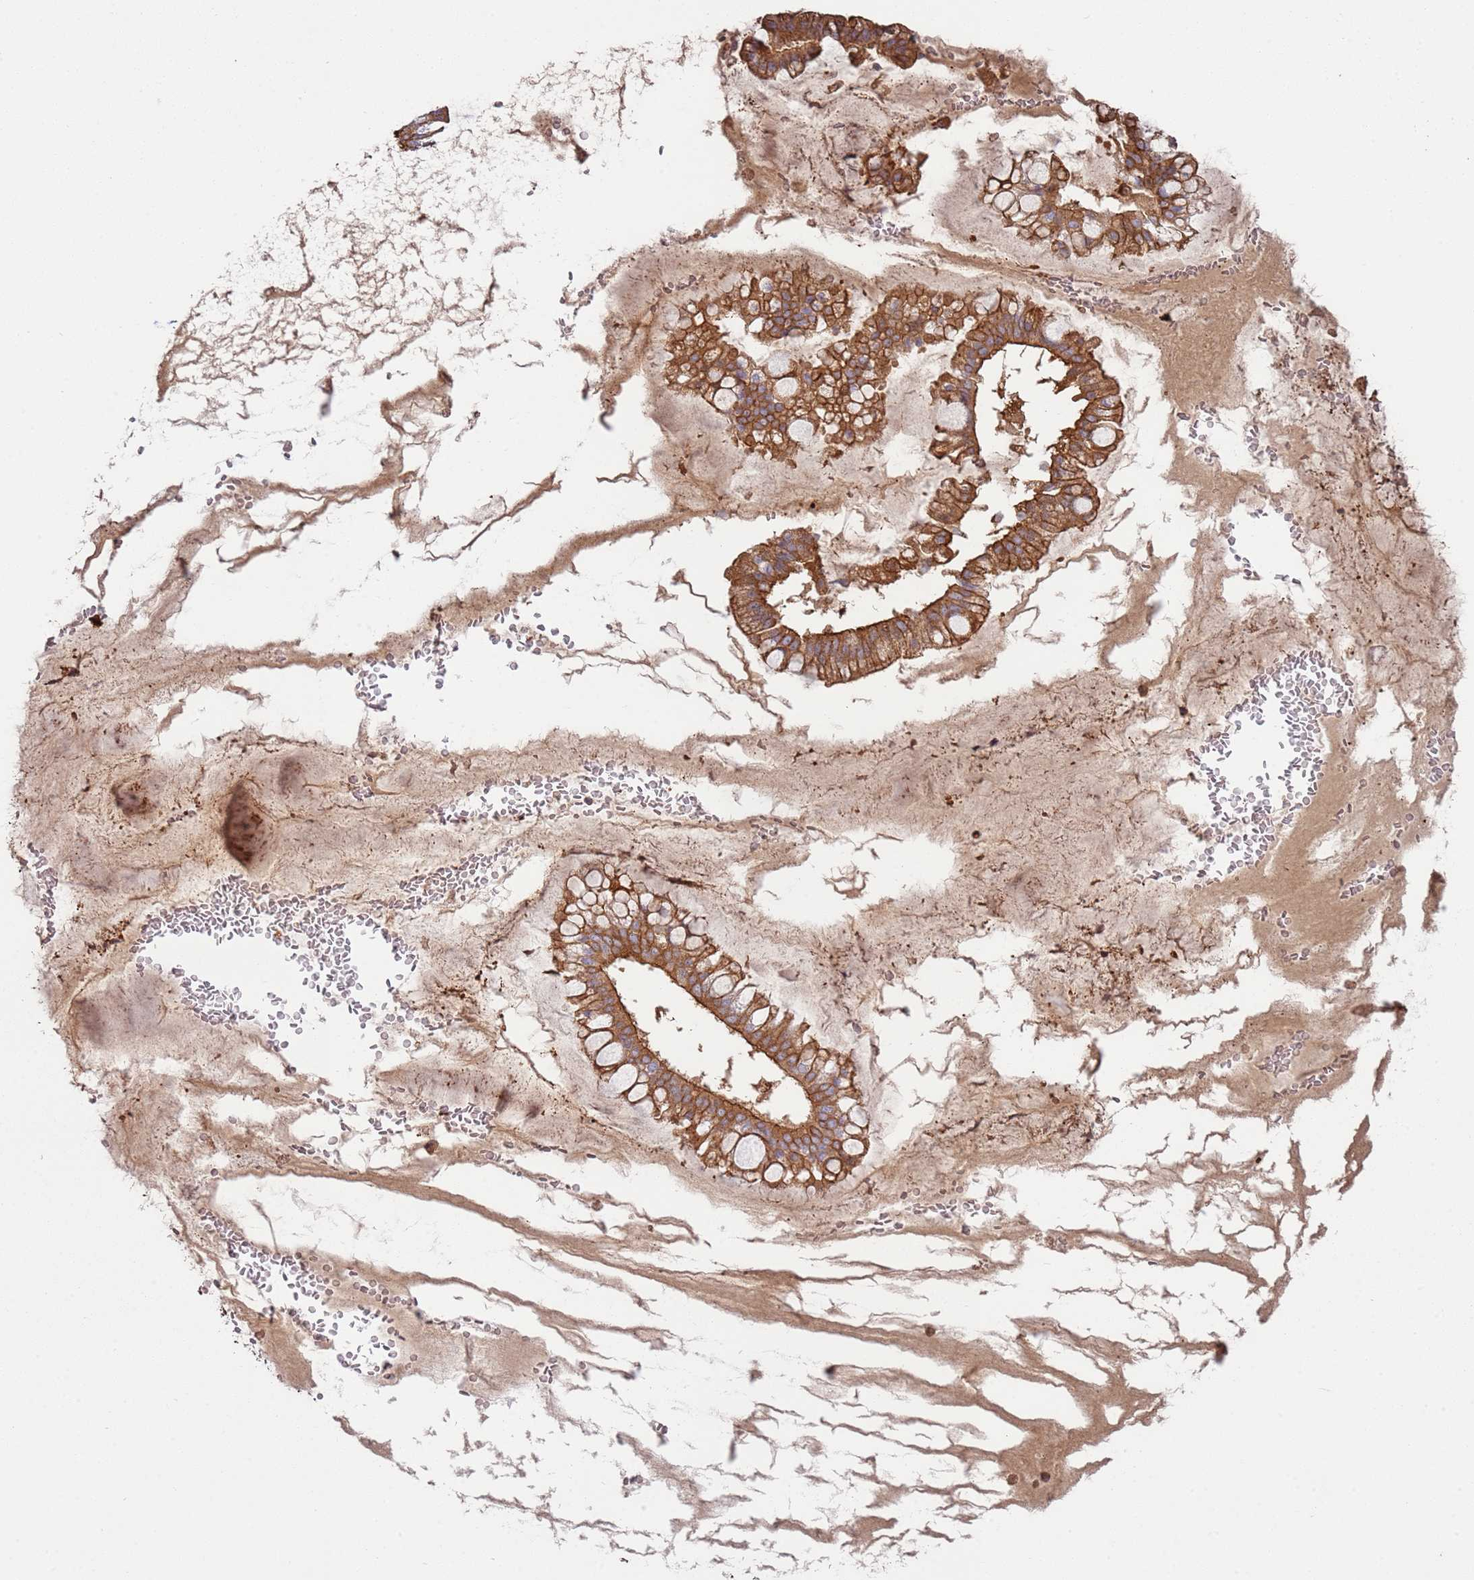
{"staining": {"intensity": "moderate", "quantity": ">75%", "location": "cytoplasmic/membranous"}, "tissue": "ovarian cancer", "cell_type": "Tumor cells", "image_type": "cancer", "snomed": [{"axis": "morphology", "description": "Cystadenocarcinoma, mucinous, NOS"}, {"axis": "topography", "description": "Ovary"}], "caption": "Mucinous cystadenocarcinoma (ovarian) stained with a protein marker demonstrates moderate staining in tumor cells.", "gene": "NDUFAF4", "patient": {"sex": "female", "age": 73}}